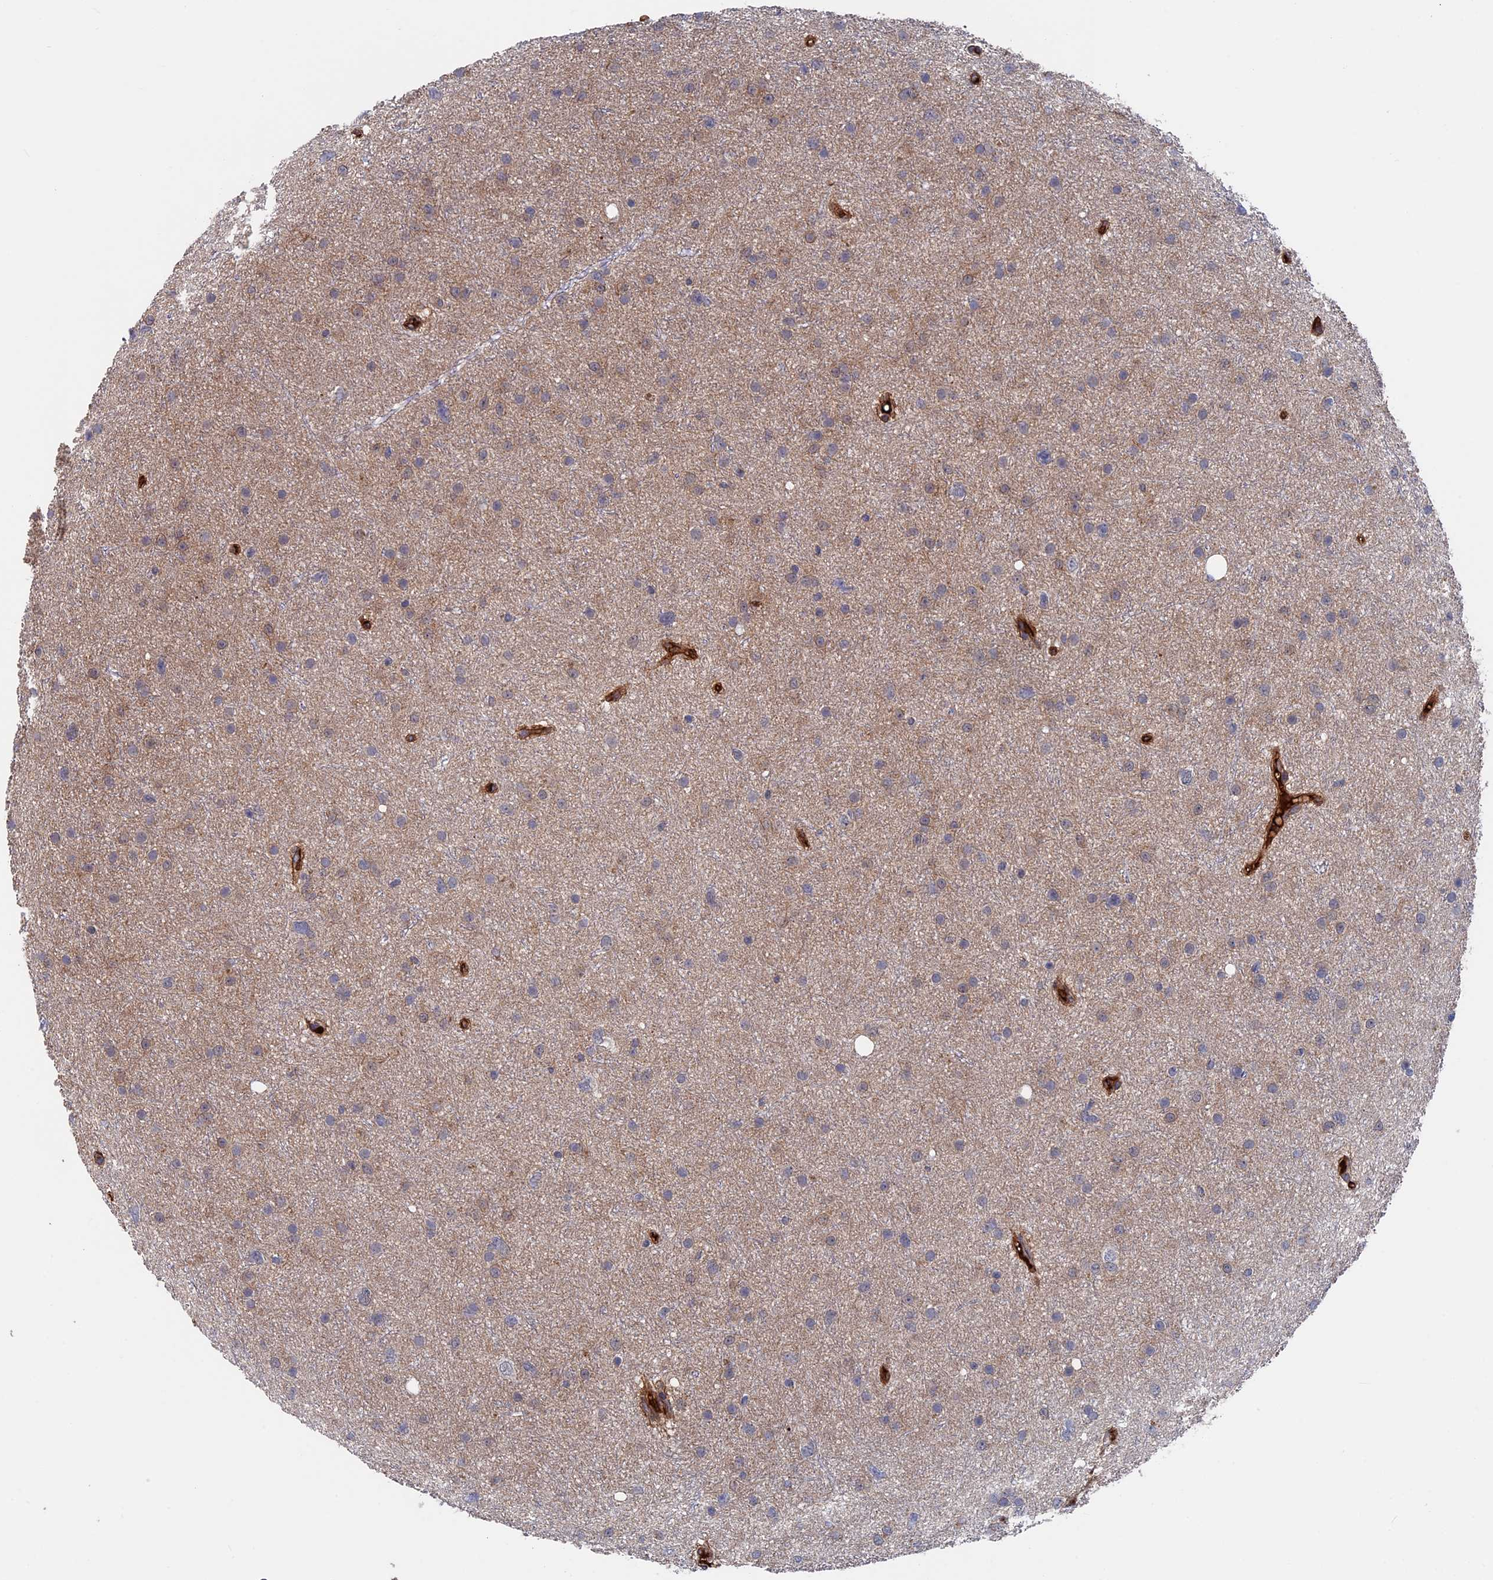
{"staining": {"intensity": "negative", "quantity": "none", "location": "none"}, "tissue": "glioma", "cell_type": "Tumor cells", "image_type": "cancer", "snomed": [{"axis": "morphology", "description": "Glioma, malignant, Low grade"}, {"axis": "topography", "description": "Cerebral cortex"}], "caption": "A high-resolution image shows immunohistochemistry staining of low-grade glioma (malignant), which displays no significant staining in tumor cells. (DAB immunohistochemistry, high magnification).", "gene": "RPUSD1", "patient": {"sex": "female", "age": 39}}